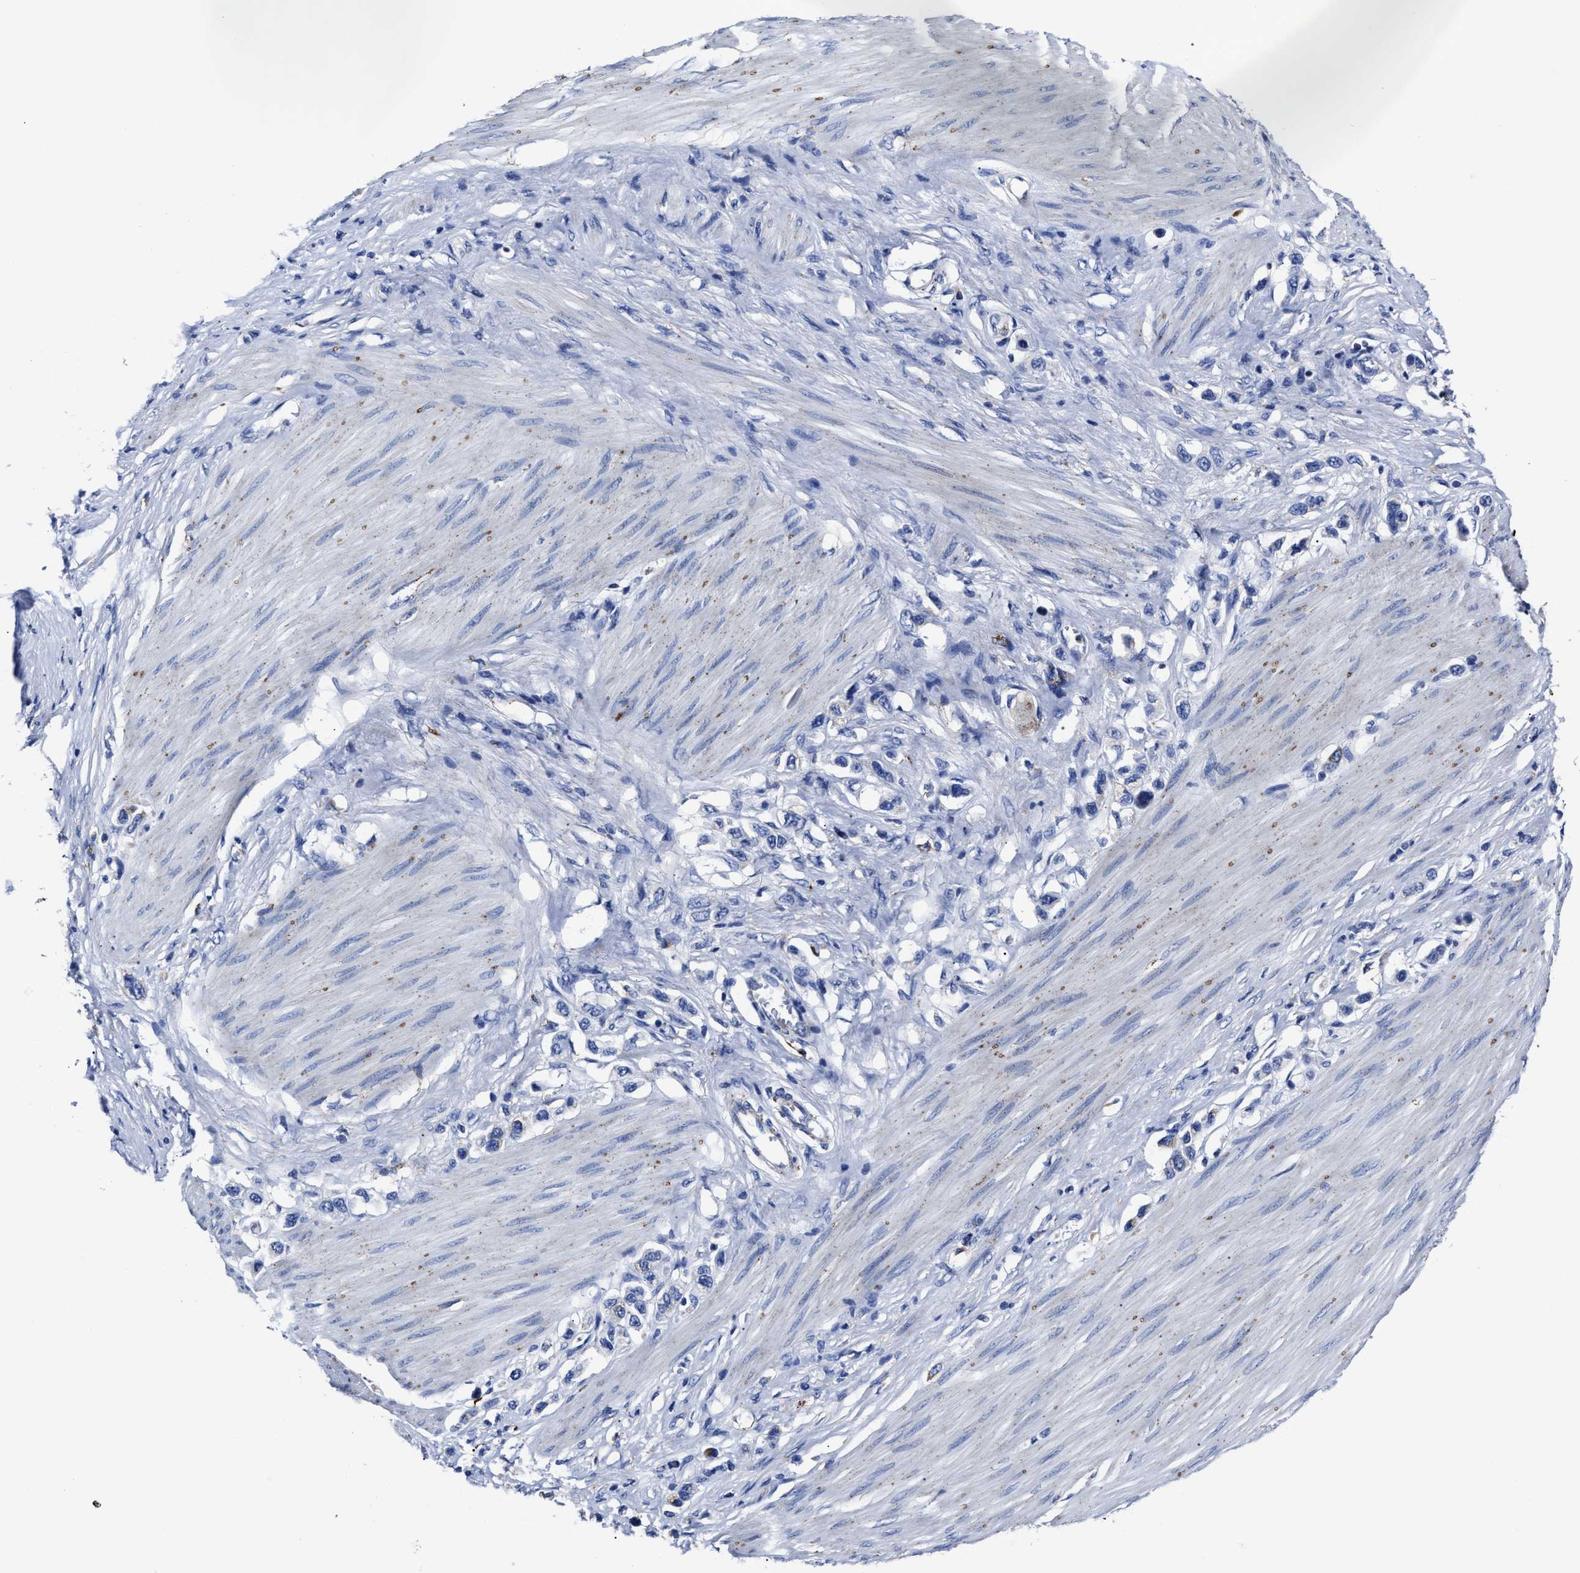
{"staining": {"intensity": "negative", "quantity": "none", "location": "none"}, "tissue": "stomach cancer", "cell_type": "Tumor cells", "image_type": "cancer", "snomed": [{"axis": "morphology", "description": "Adenocarcinoma, NOS"}, {"axis": "topography", "description": "Stomach"}], "caption": "An image of human adenocarcinoma (stomach) is negative for staining in tumor cells. (IHC, brightfield microscopy, high magnification).", "gene": "LAMTOR4", "patient": {"sex": "female", "age": 65}}